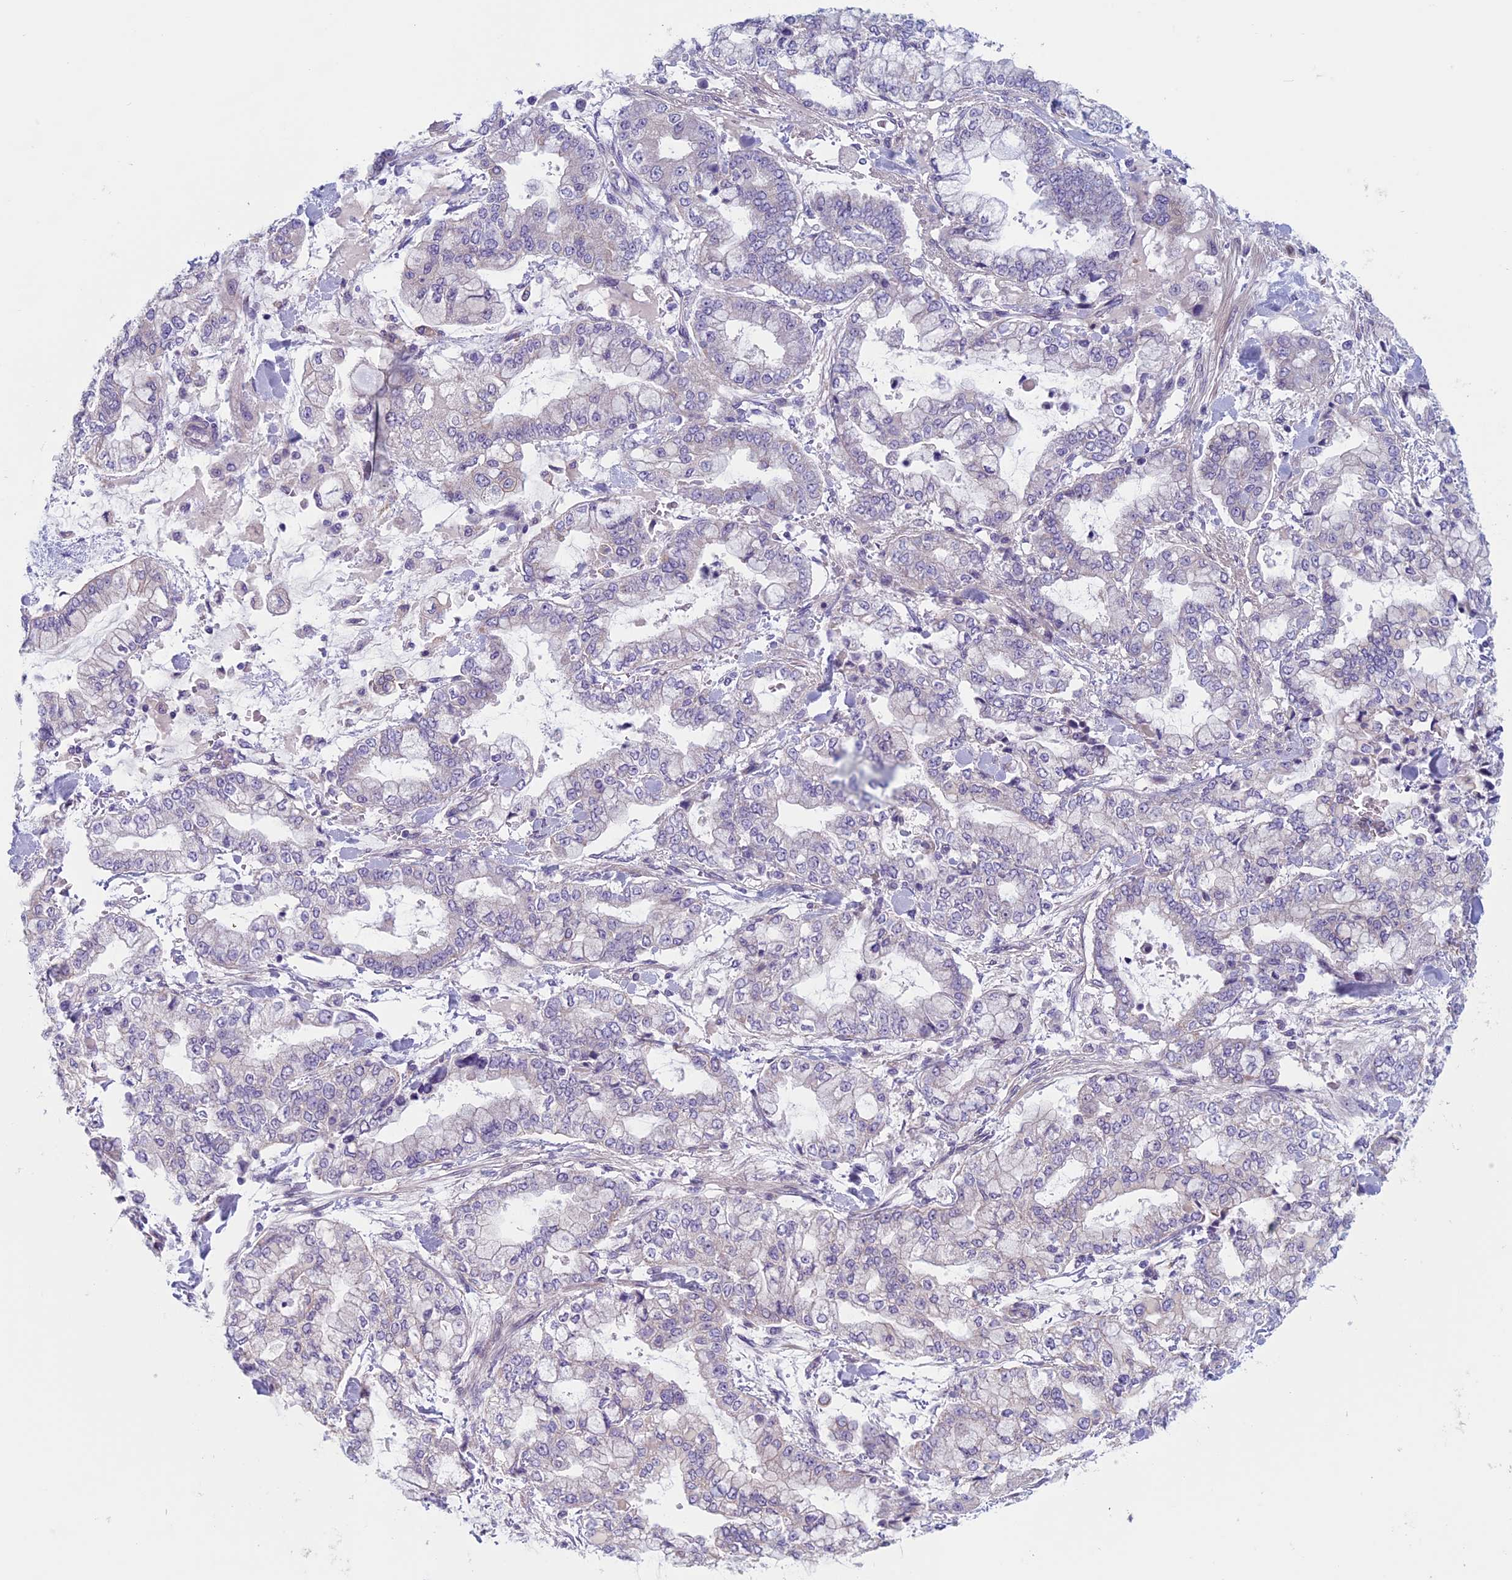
{"staining": {"intensity": "weak", "quantity": "<25%", "location": "cytoplasmic/membranous"}, "tissue": "stomach cancer", "cell_type": "Tumor cells", "image_type": "cancer", "snomed": [{"axis": "morphology", "description": "Normal tissue, NOS"}, {"axis": "morphology", "description": "Adenocarcinoma, NOS"}, {"axis": "topography", "description": "Stomach, upper"}, {"axis": "topography", "description": "Stomach"}], "caption": "Tumor cells are negative for protein expression in human stomach cancer (adenocarcinoma).", "gene": "CNOT6L", "patient": {"sex": "male", "age": 76}}